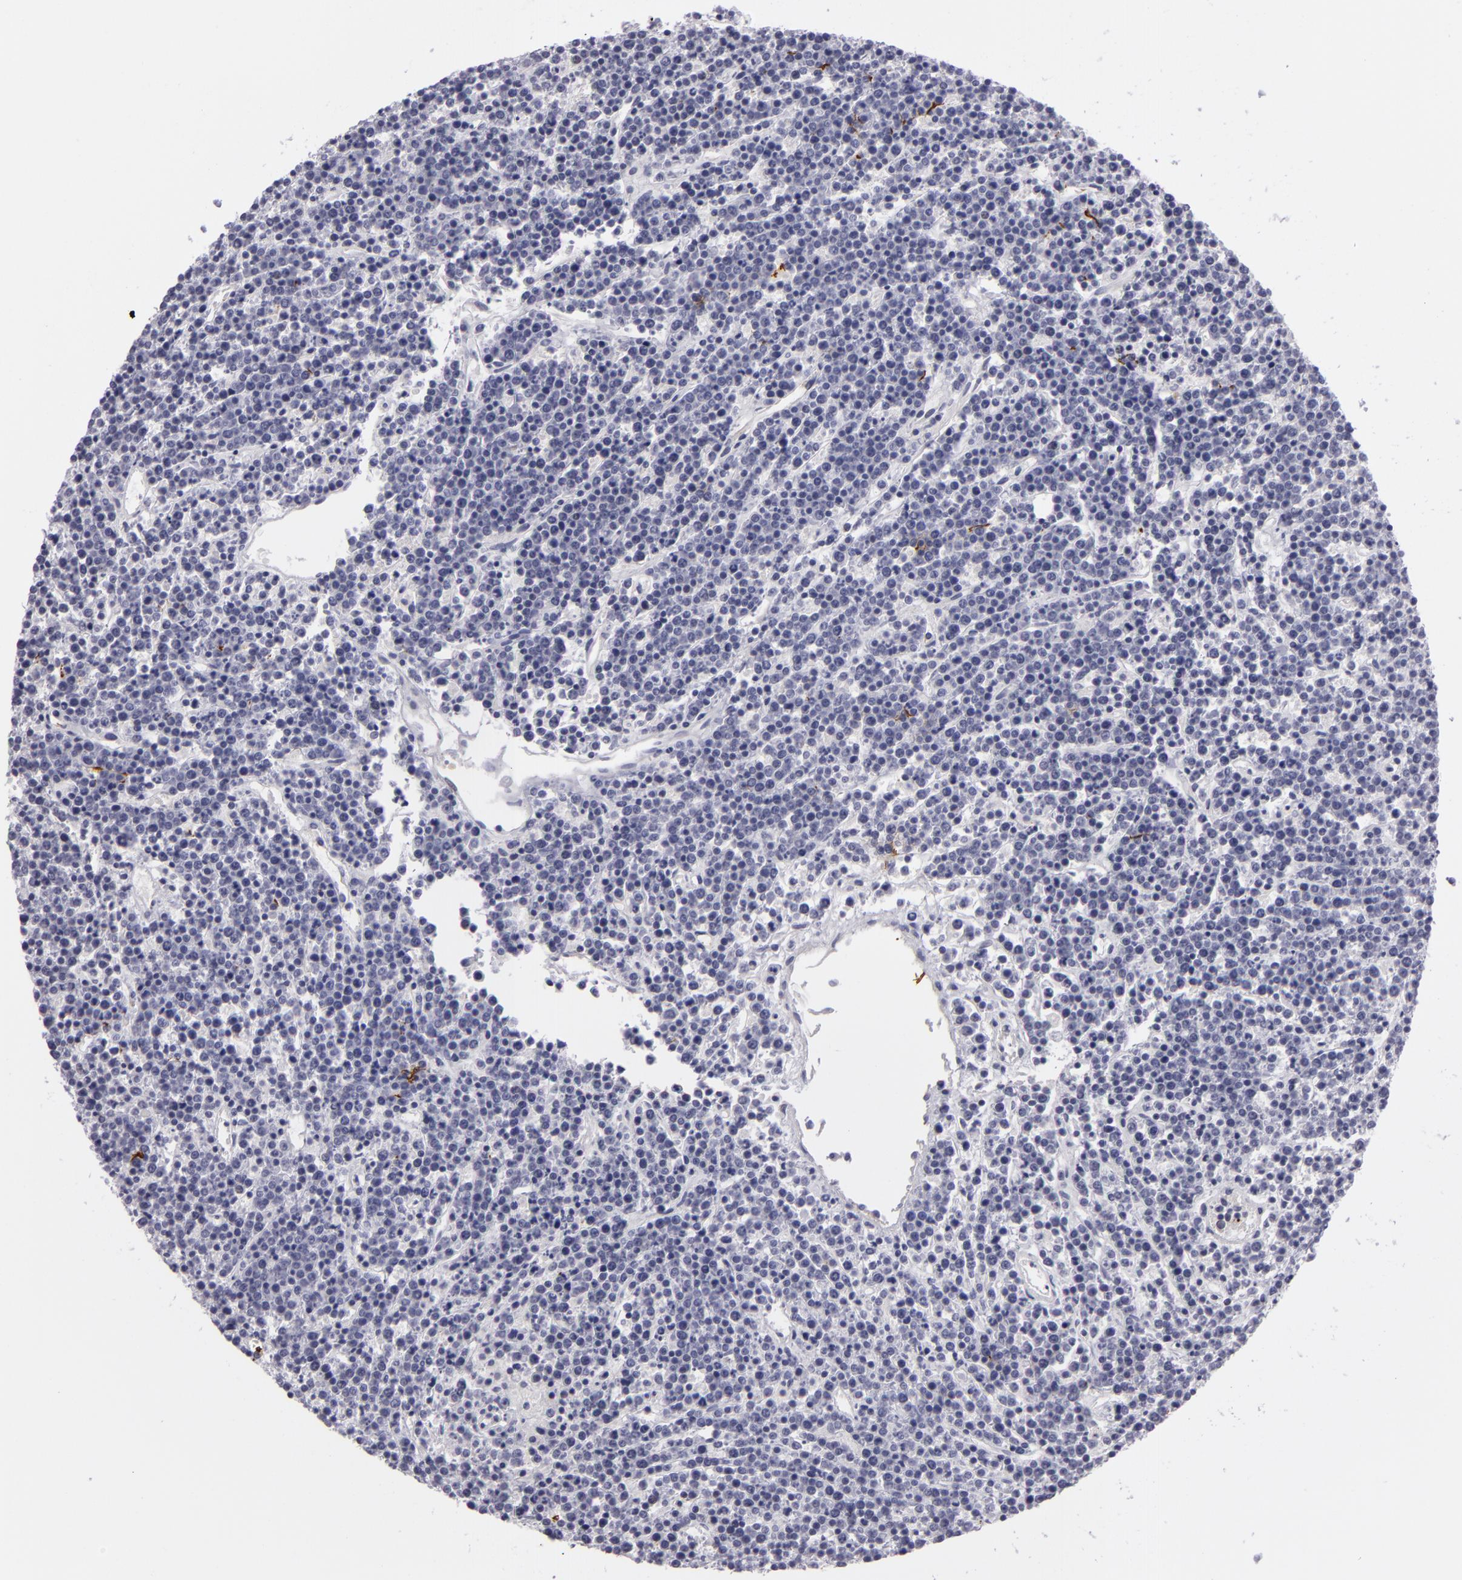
{"staining": {"intensity": "negative", "quantity": "none", "location": "none"}, "tissue": "lymphoma", "cell_type": "Tumor cells", "image_type": "cancer", "snomed": [{"axis": "morphology", "description": "Malignant lymphoma, non-Hodgkin's type, High grade"}, {"axis": "topography", "description": "Ovary"}], "caption": "This histopathology image is of high-grade malignant lymphoma, non-Hodgkin's type stained with immunohistochemistry to label a protein in brown with the nuclei are counter-stained blue. There is no expression in tumor cells.", "gene": "CTNNB1", "patient": {"sex": "female", "age": 56}}